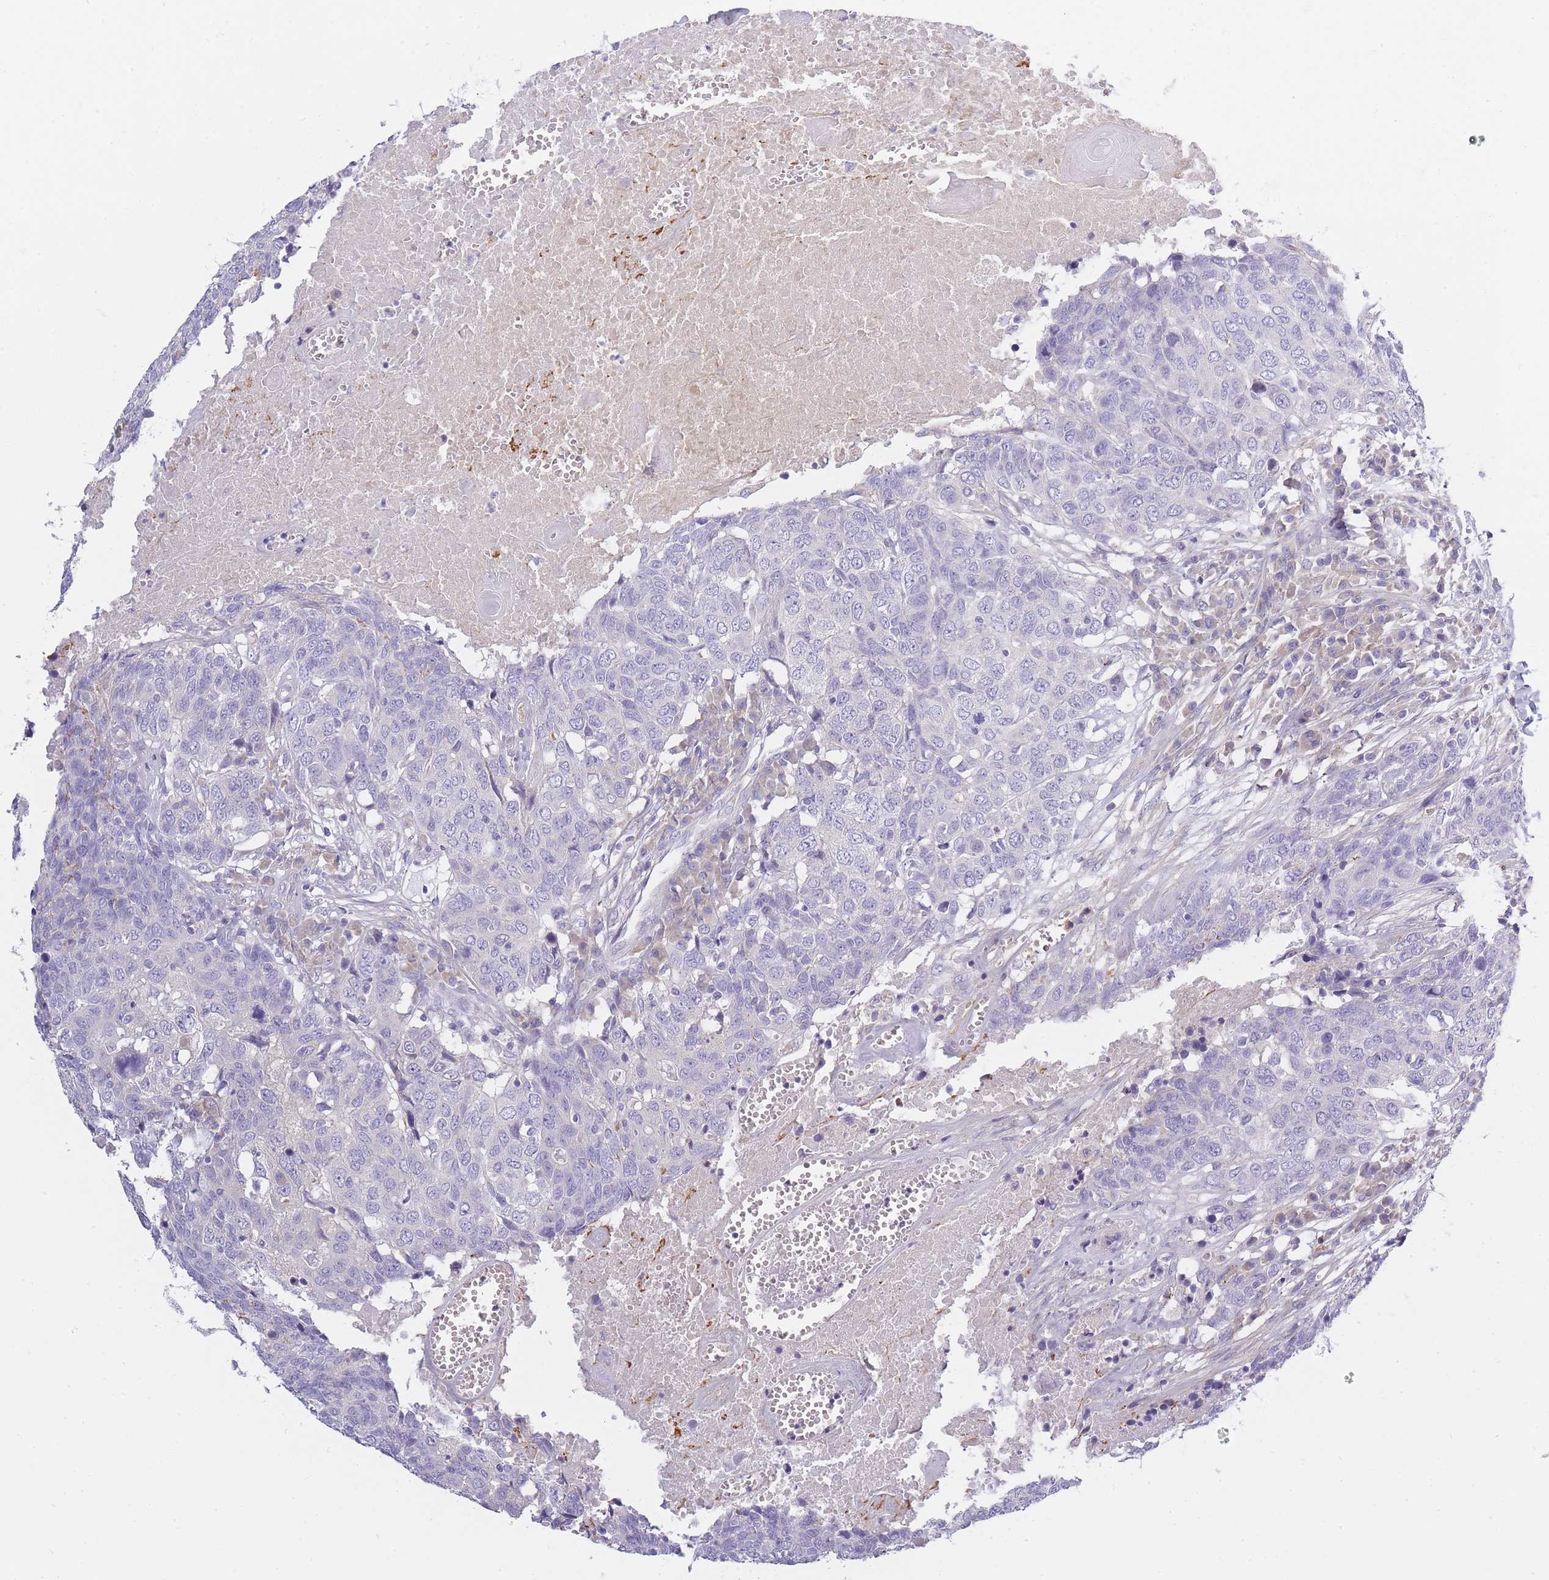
{"staining": {"intensity": "negative", "quantity": "none", "location": "none"}, "tissue": "head and neck cancer", "cell_type": "Tumor cells", "image_type": "cancer", "snomed": [{"axis": "morphology", "description": "Squamous cell carcinoma, NOS"}, {"axis": "topography", "description": "Head-Neck"}], "caption": "Squamous cell carcinoma (head and neck) was stained to show a protein in brown. There is no significant positivity in tumor cells.", "gene": "AP3M2", "patient": {"sex": "male", "age": 66}}